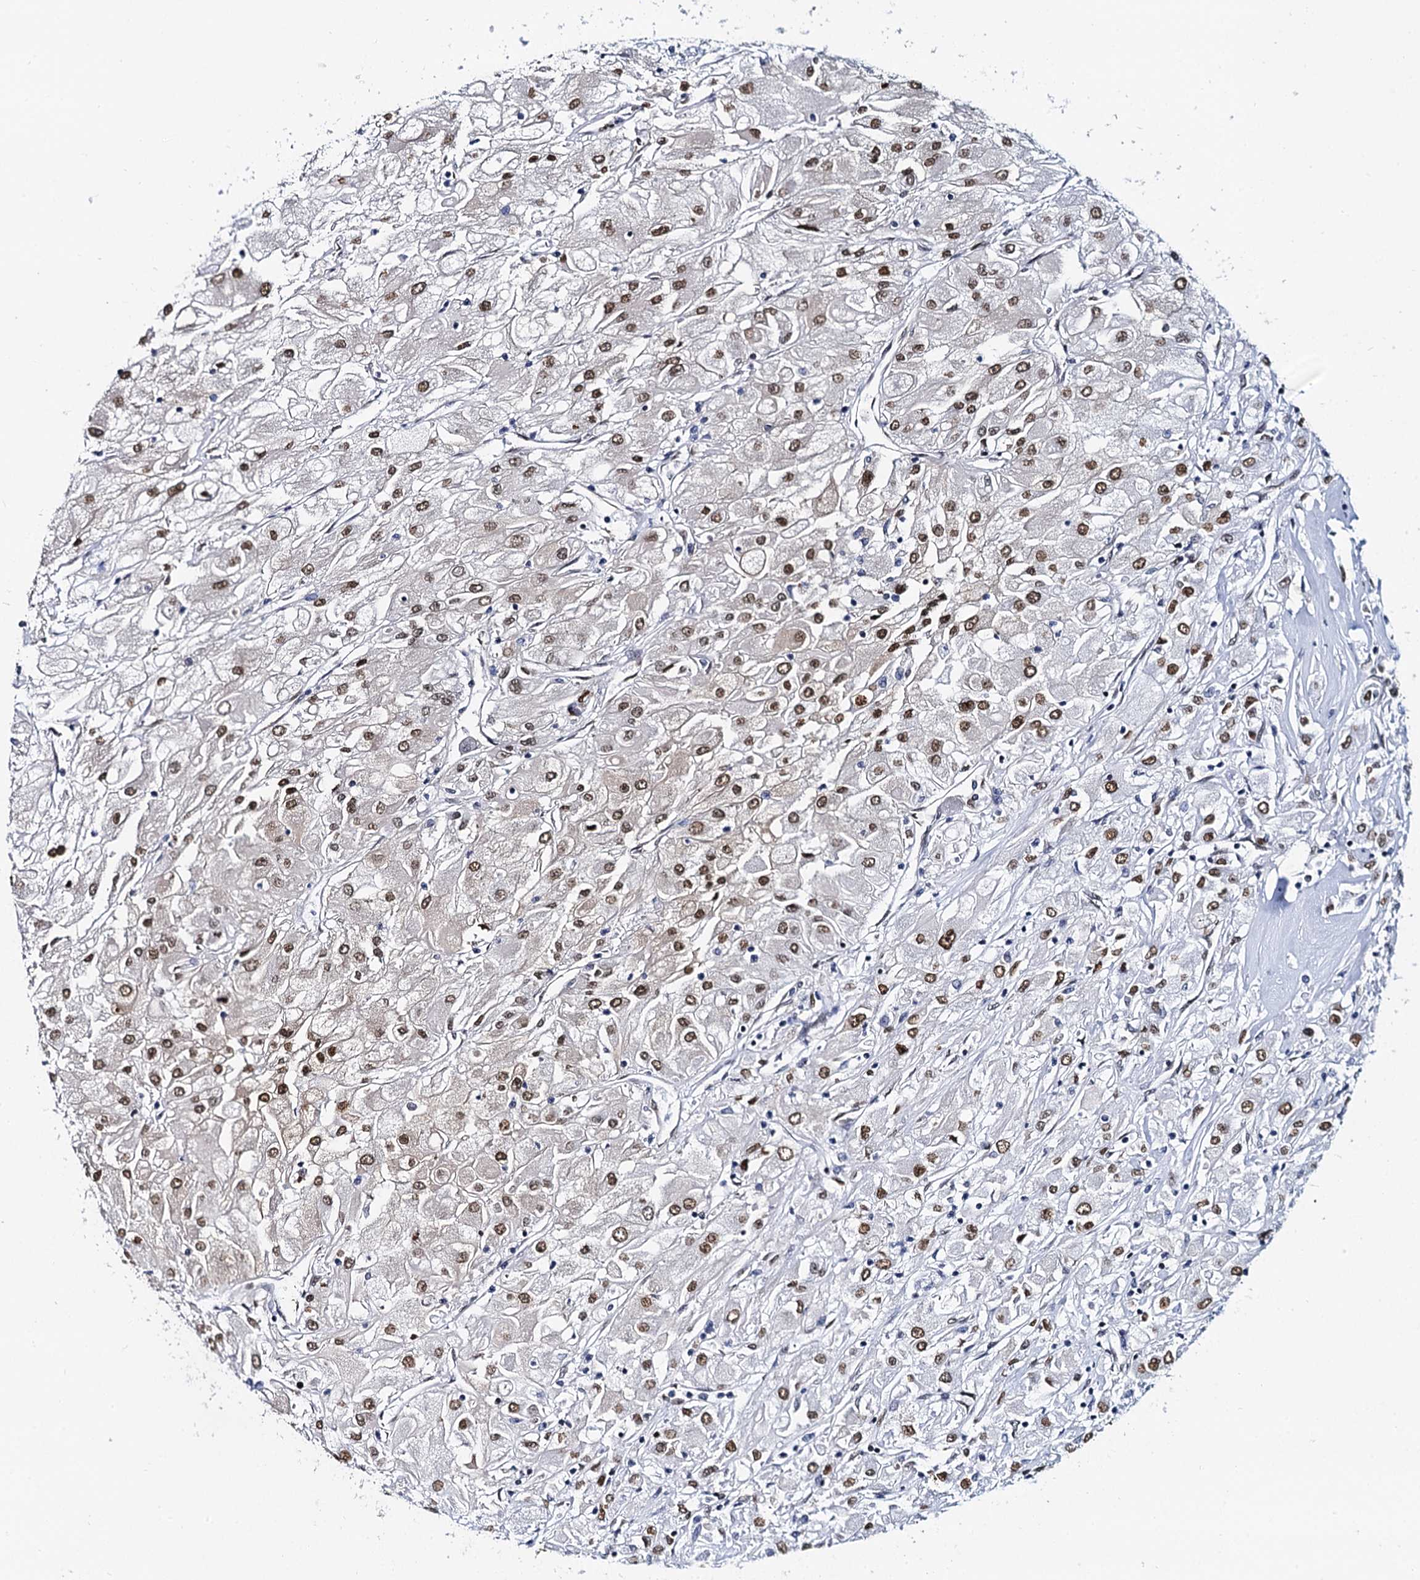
{"staining": {"intensity": "moderate", "quantity": ">75%", "location": "nuclear"}, "tissue": "renal cancer", "cell_type": "Tumor cells", "image_type": "cancer", "snomed": [{"axis": "morphology", "description": "Adenocarcinoma, NOS"}, {"axis": "topography", "description": "Kidney"}], "caption": "Brown immunohistochemical staining in renal cancer (adenocarcinoma) demonstrates moderate nuclear staining in about >75% of tumor cells.", "gene": "CMAS", "patient": {"sex": "male", "age": 80}}